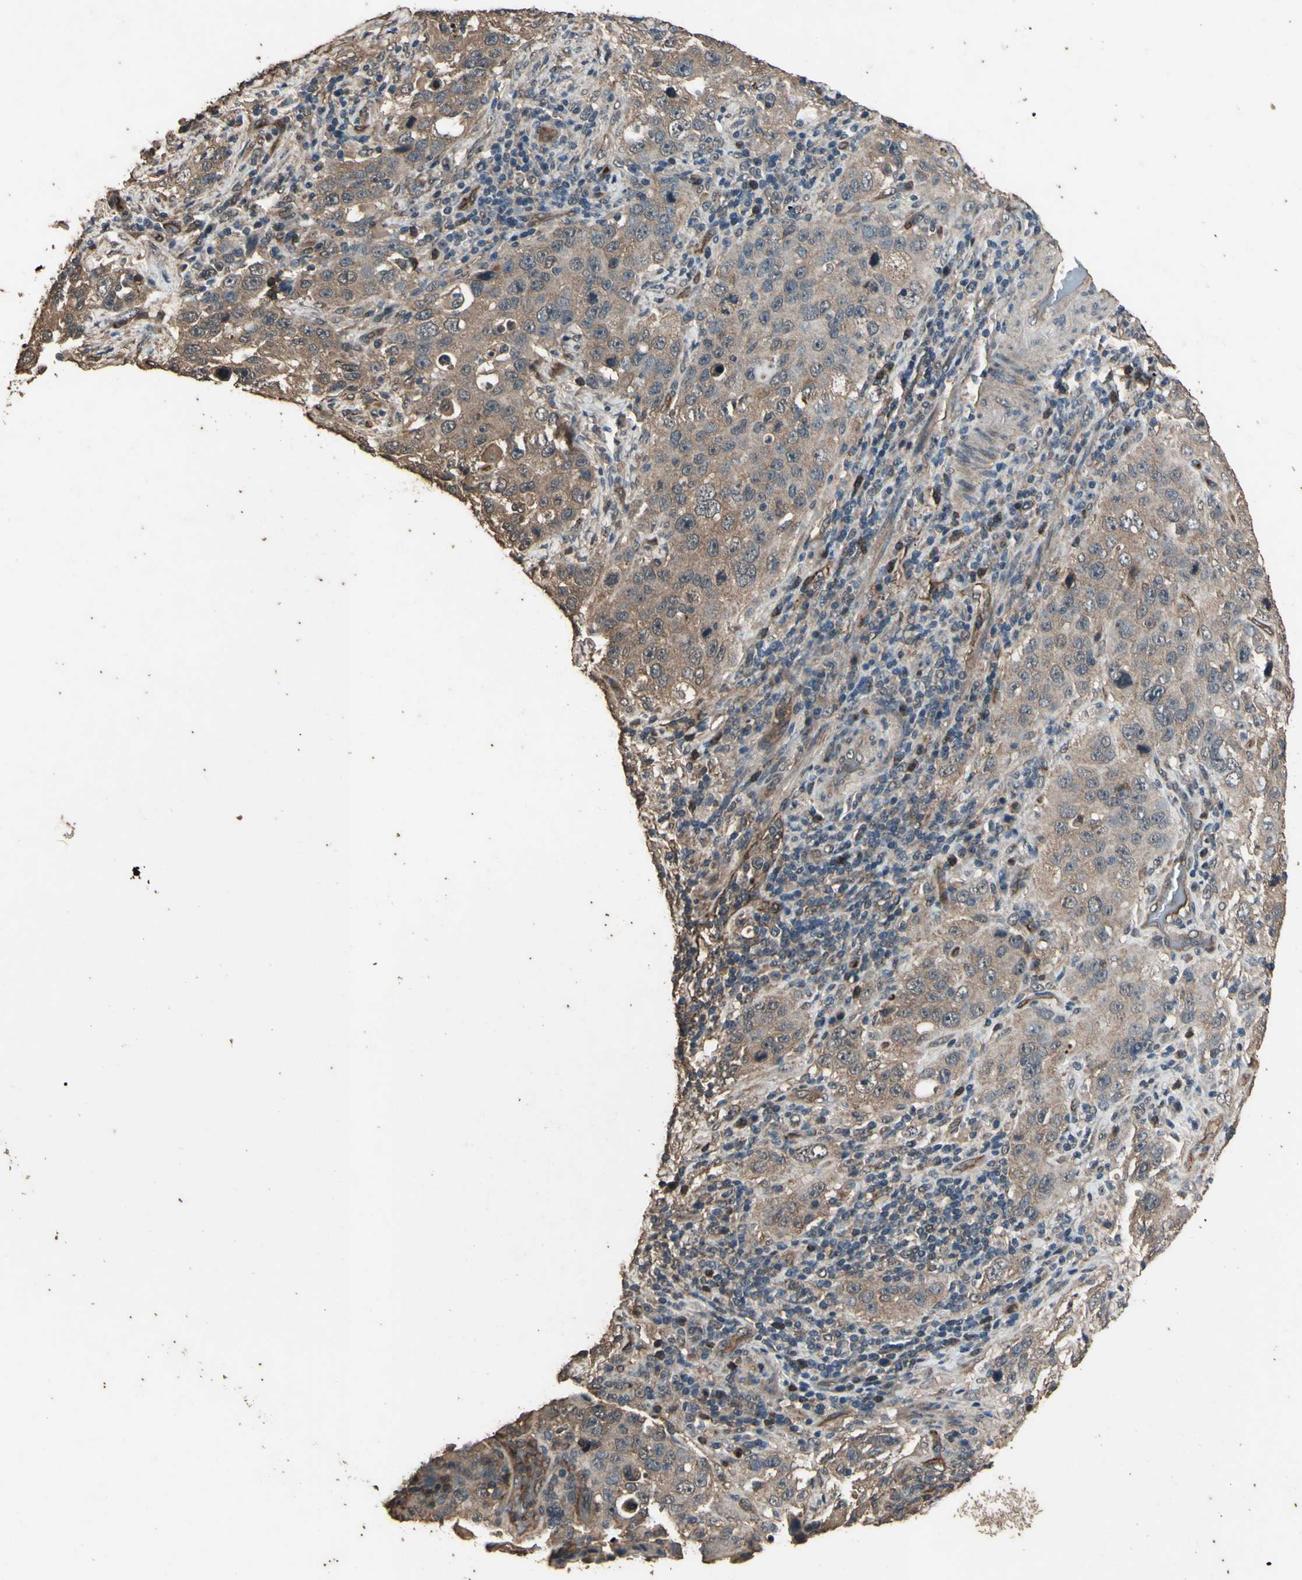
{"staining": {"intensity": "moderate", "quantity": ">75%", "location": "cytoplasmic/membranous"}, "tissue": "stomach cancer", "cell_type": "Tumor cells", "image_type": "cancer", "snomed": [{"axis": "morphology", "description": "Normal tissue, NOS"}, {"axis": "morphology", "description": "Adenocarcinoma, NOS"}, {"axis": "topography", "description": "Stomach"}], "caption": "Approximately >75% of tumor cells in stomach cancer exhibit moderate cytoplasmic/membranous protein expression as visualized by brown immunohistochemical staining.", "gene": "TSPO", "patient": {"sex": "male", "age": 48}}